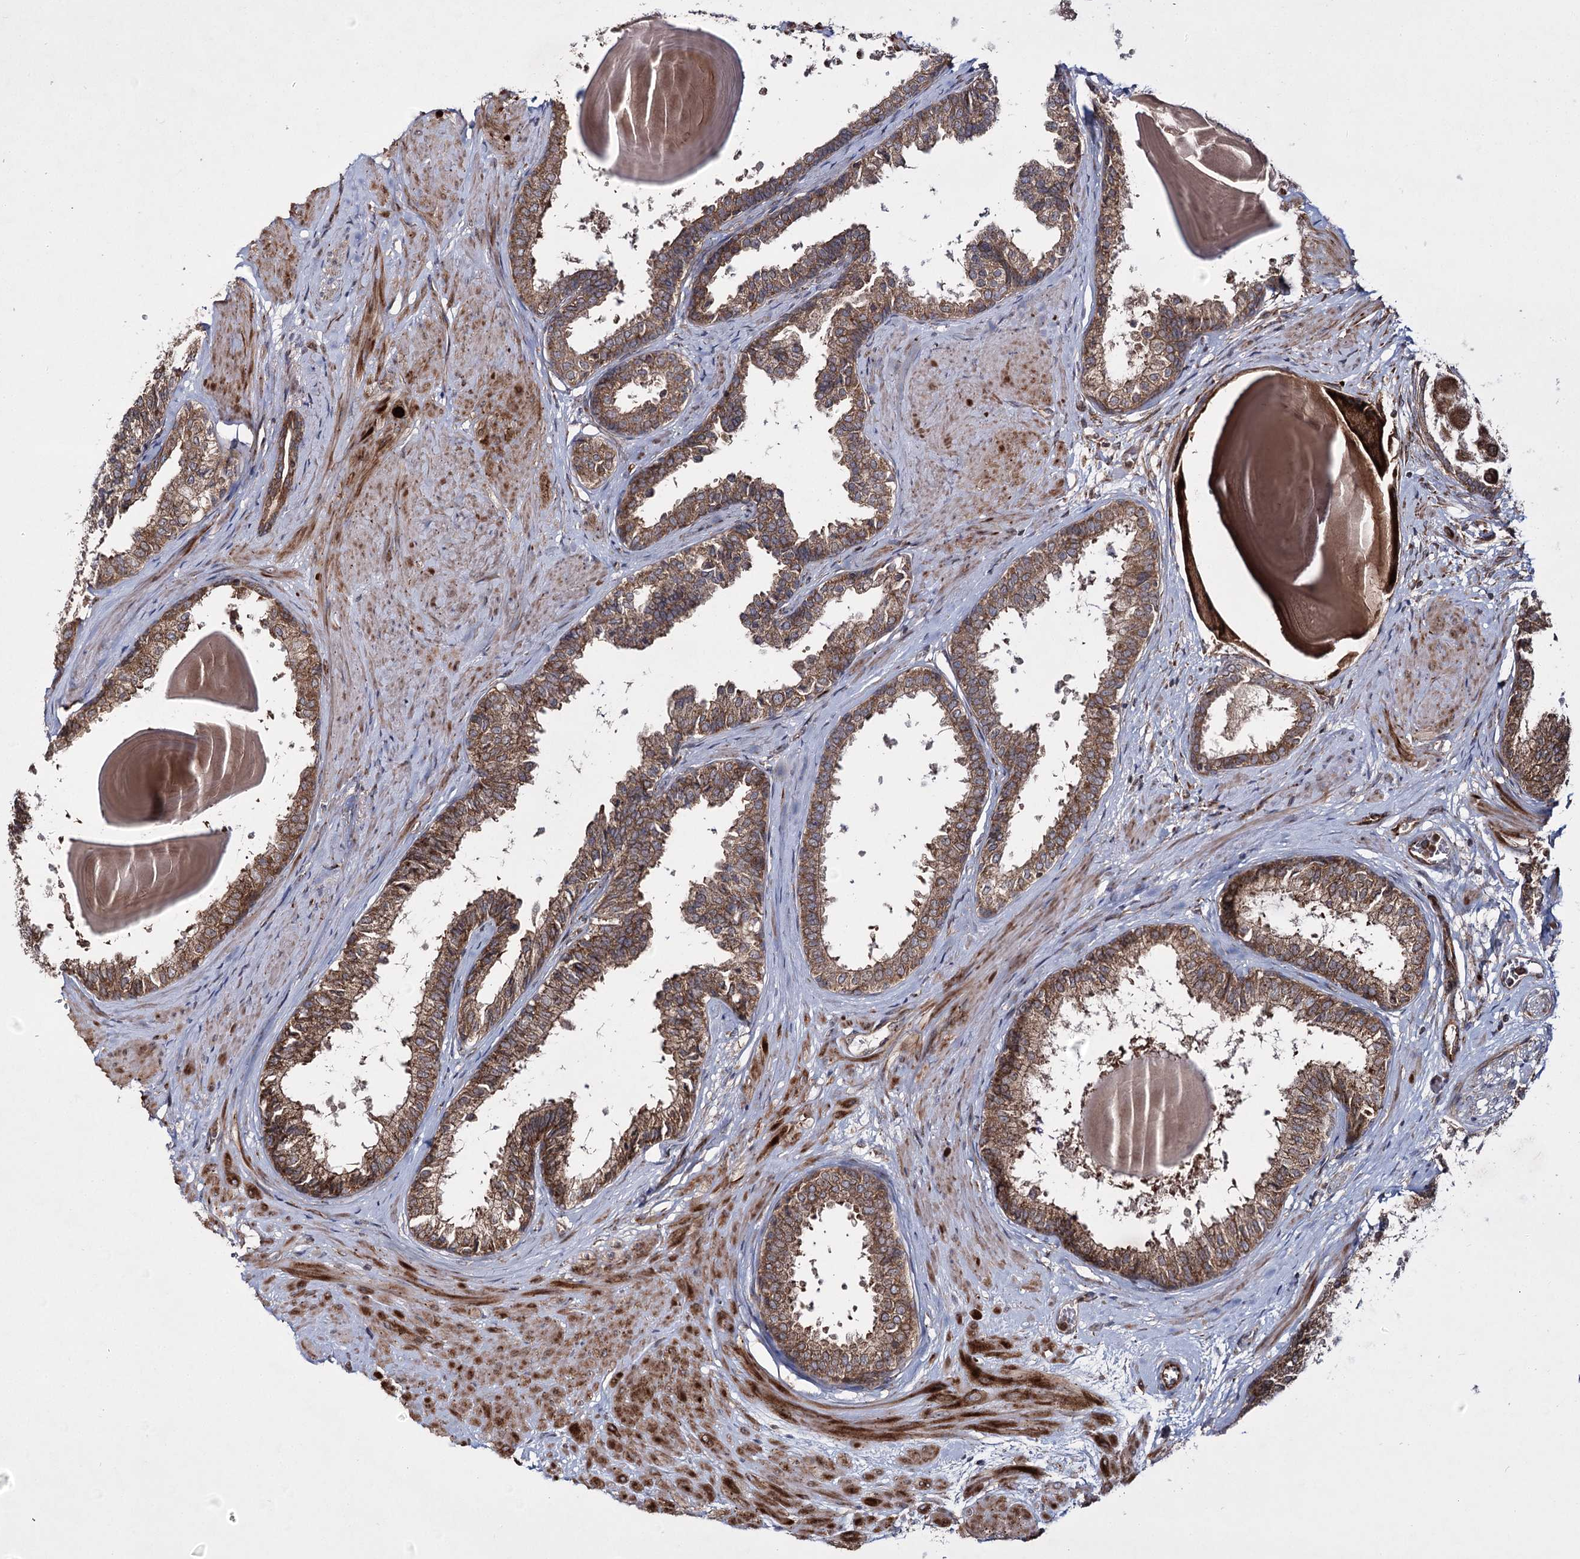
{"staining": {"intensity": "moderate", "quantity": ">75%", "location": "cytoplasmic/membranous"}, "tissue": "prostate", "cell_type": "Glandular cells", "image_type": "normal", "snomed": [{"axis": "morphology", "description": "Normal tissue, NOS"}, {"axis": "topography", "description": "Prostate"}], "caption": "A brown stain labels moderate cytoplasmic/membranous staining of a protein in glandular cells of normal human prostate. (DAB IHC with brightfield microscopy, high magnification).", "gene": "HECTD2", "patient": {"sex": "male", "age": 48}}